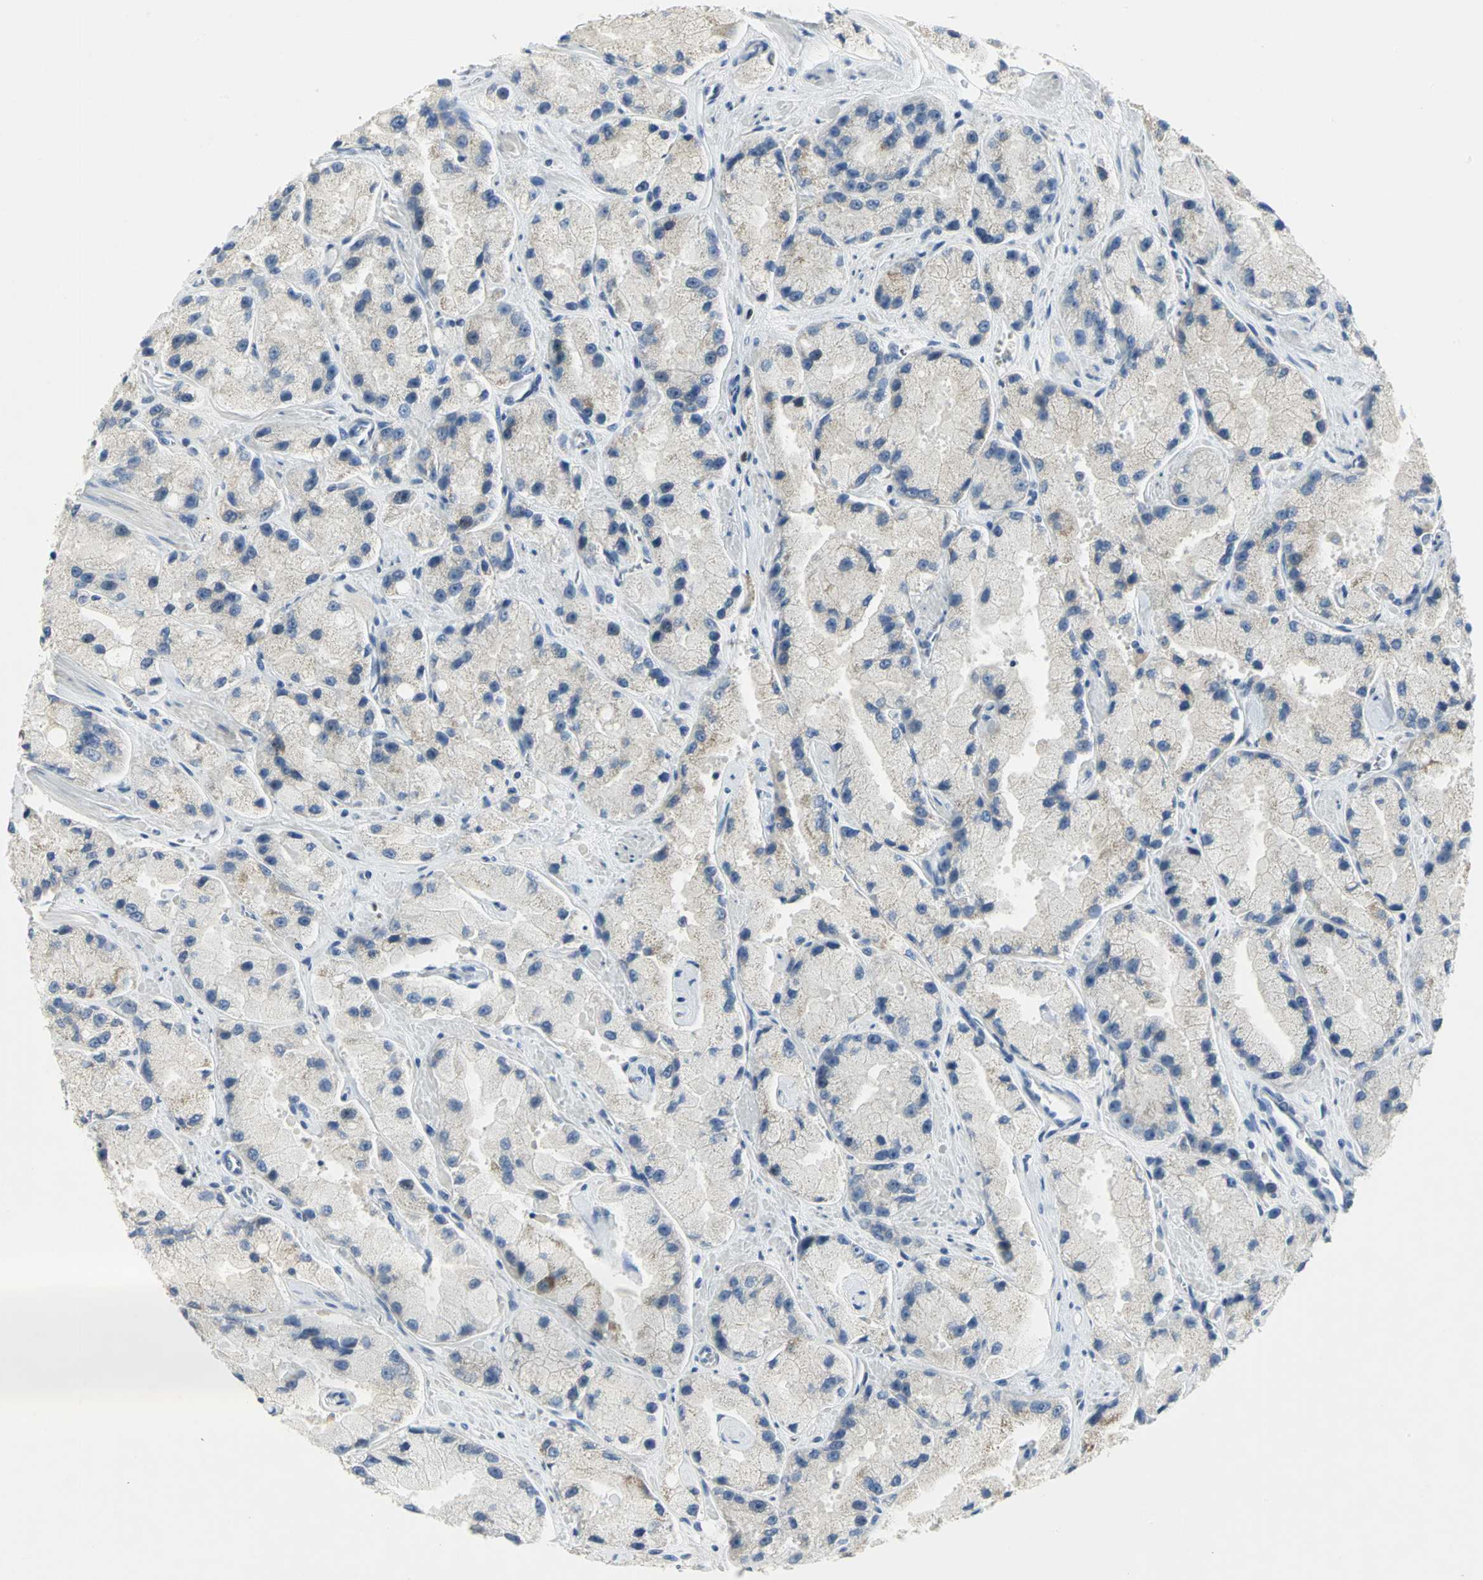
{"staining": {"intensity": "negative", "quantity": "none", "location": "none"}, "tissue": "prostate cancer", "cell_type": "Tumor cells", "image_type": "cancer", "snomed": [{"axis": "morphology", "description": "Adenocarcinoma, High grade"}, {"axis": "topography", "description": "Prostate"}], "caption": "A high-resolution photomicrograph shows IHC staining of prostate high-grade adenocarcinoma, which exhibits no significant expression in tumor cells. (Immunohistochemistry, brightfield microscopy, high magnification).", "gene": "BCL6", "patient": {"sex": "male", "age": 58}}